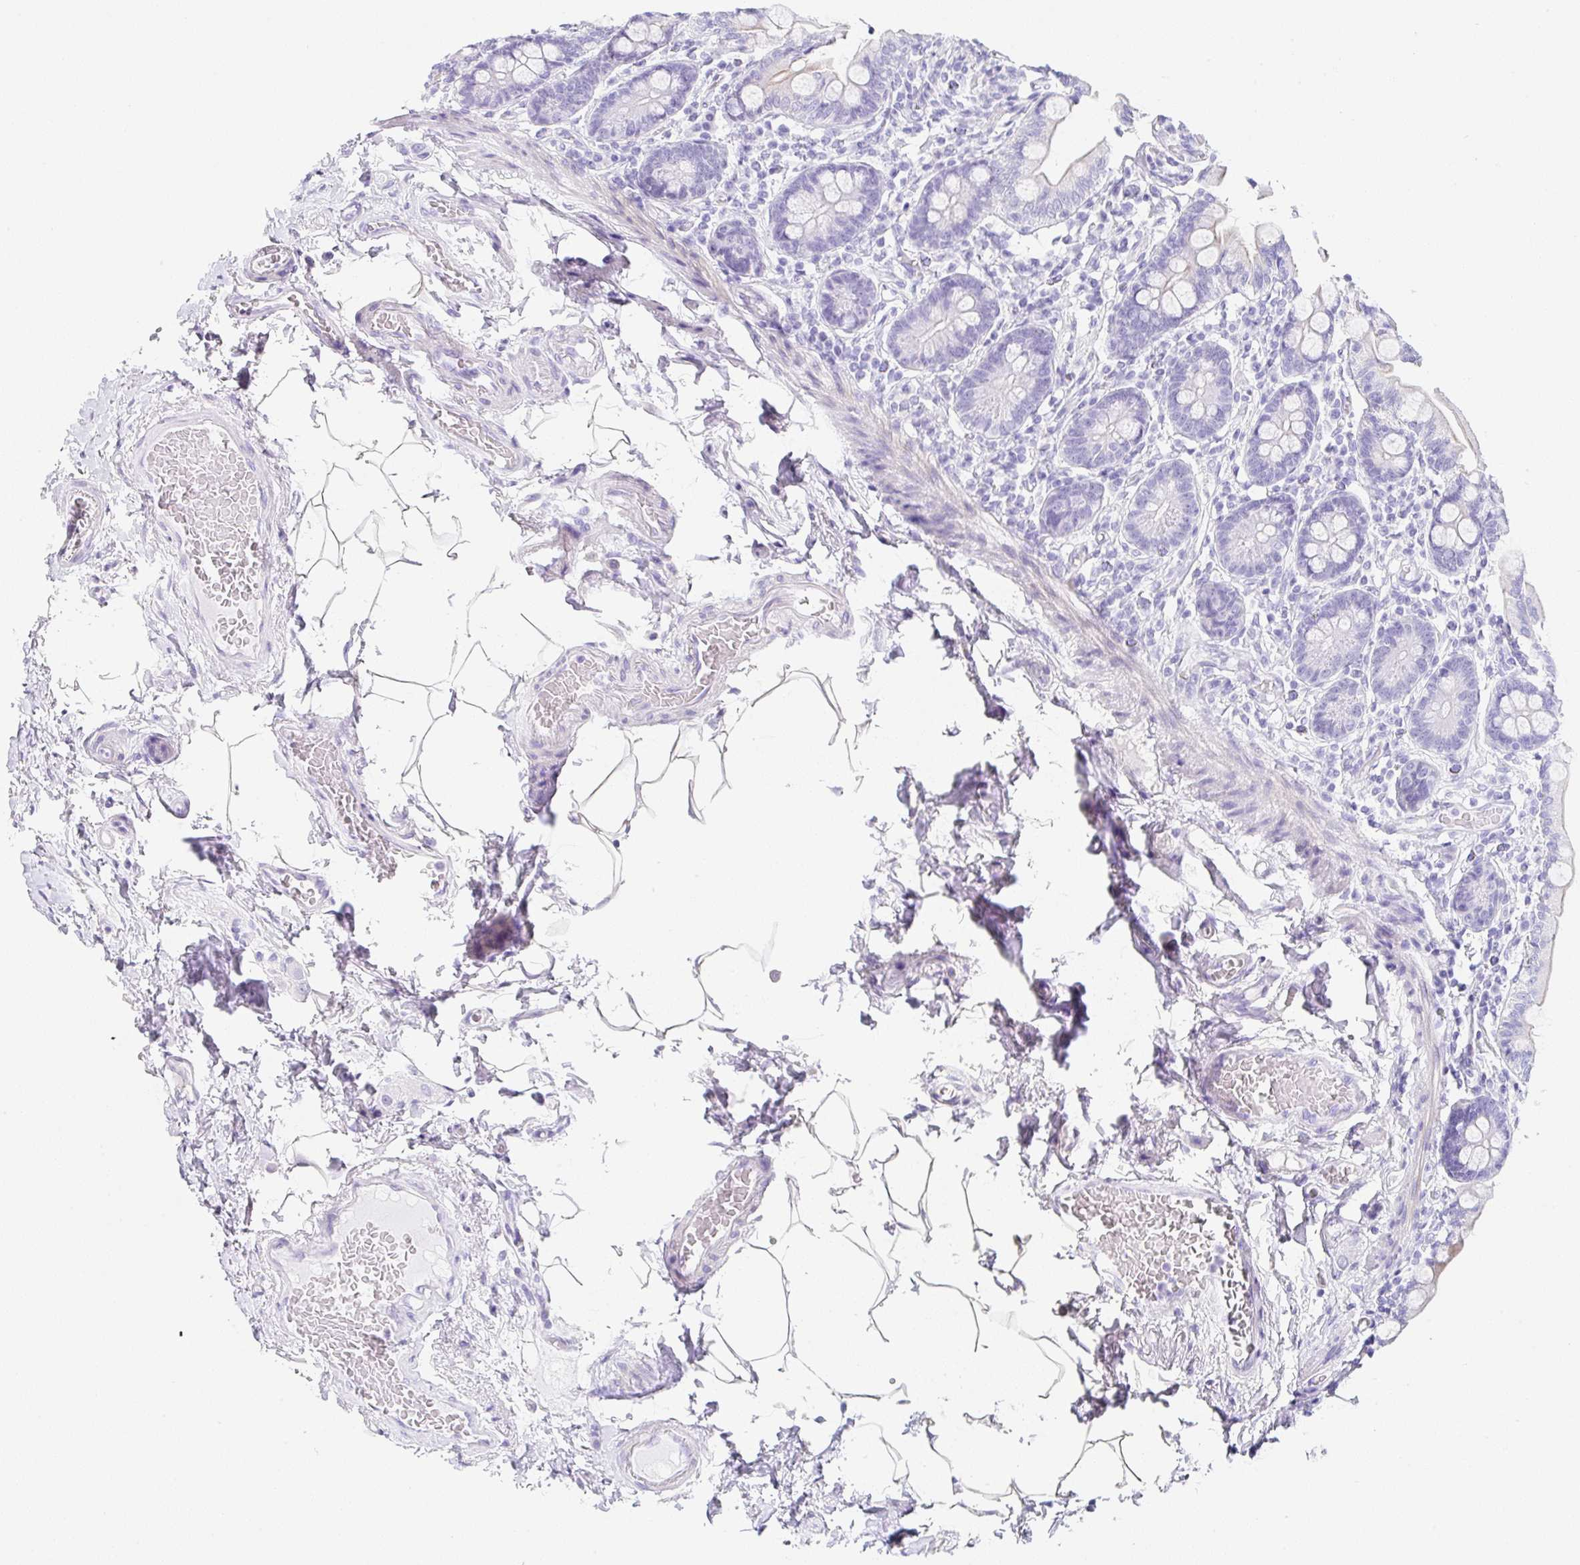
{"staining": {"intensity": "moderate", "quantity": "25%-75%", "location": "cytoplasmic/membranous"}, "tissue": "small intestine", "cell_type": "Glandular cells", "image_type": "normal", "snomed": [{"axis": "morphology", "description": "Normal tissue, NOS"}, {"axis": "topography", "description": "Small intestine"}], "caption": "A high-resolution photomicrograph shows immunohistochemistry staining of unremarkable small intestine, which displays moderate cytoplasmic/membranous staining in approximately 25%-75% of glandular cells.", "gene": "CLDND2", "patient": {"sex": "female", "age": 64}}